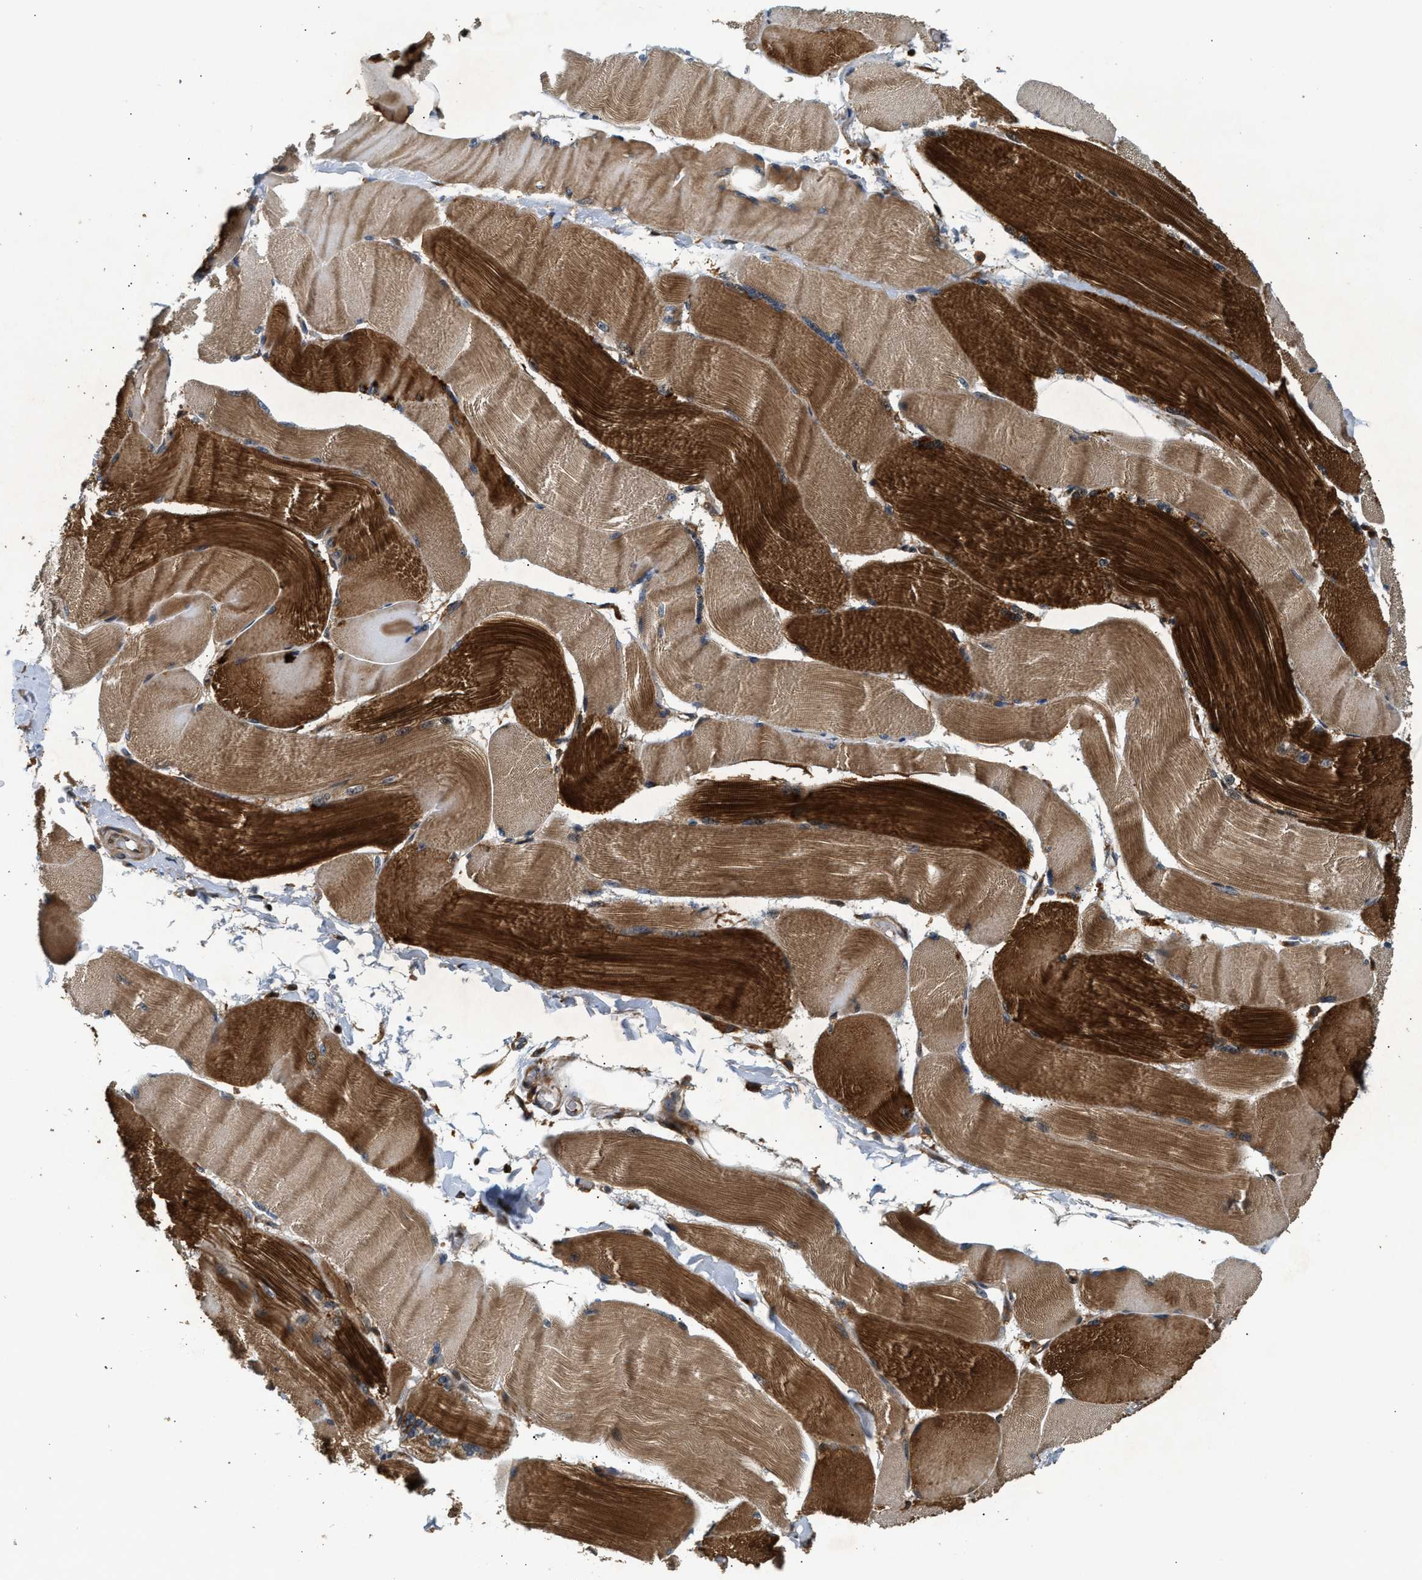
{"staining": {"intensity": "strong", "quantity": ">75%", "location": "cytoplasmic/membranous"}, "tissue": "skeletal muscle", "cell_type": "Myocytes", "image_type": "normal", "snomed": [{"axis": "morphology", "description": "Normal tissue, NOS"}, {"axis": "topography", "description": "Skin"}, {"axis": "topography", "description": "Skeletal muscle"}], "caption": "About >75% of myocytes in unremarkable skeletal muscle display strong cytoplasmic/membranous protein staining as visualized by brown immunohistochemical staining.", "gene": "SNX5", "patient": {"sex": "male", "age": 83}}